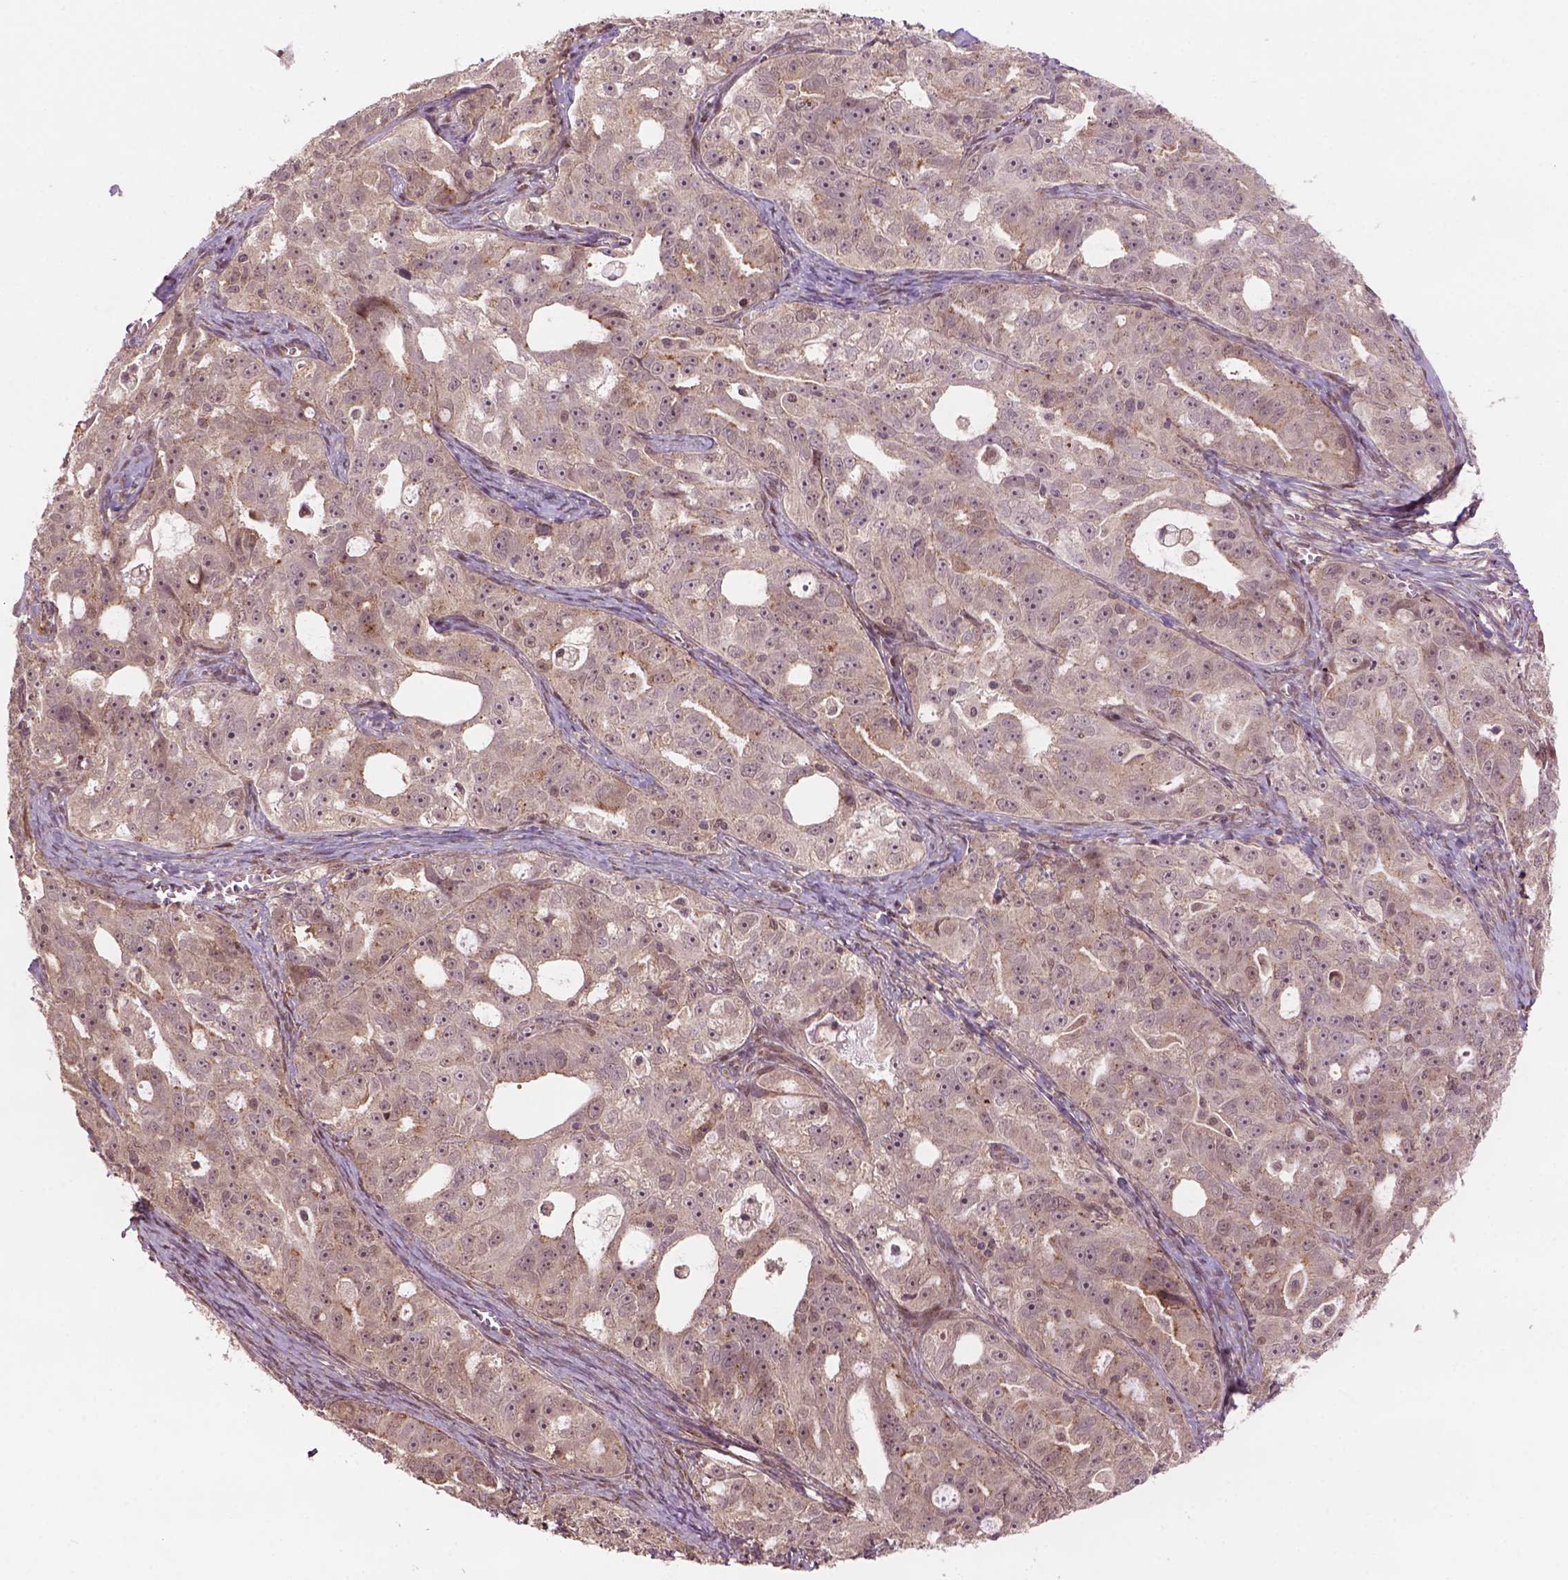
{"staining": {"intensity": "weak", "quantity": ">75%", "location": "cytoplasmic/membranous,nuclear"}, "tissue": "ovarian cancer", "cell_type": "Tumor cells", "image_type": "cancer", "snomed": [{"axis": "morphology", "description": "Cystadenocarcinoma, serous, NOS"}, {"axis": "topography", "description": "Ovary"}], "caption": "About >75% of tumor cells in ovarian serous cystadenocarcinoma show weak cytoplasmic/membranous and nuclear protein positivity as visualized by brown immunohistochemical staining.", "gene": "PSMD11", "patient": {"sex": "female", "age": 51}}